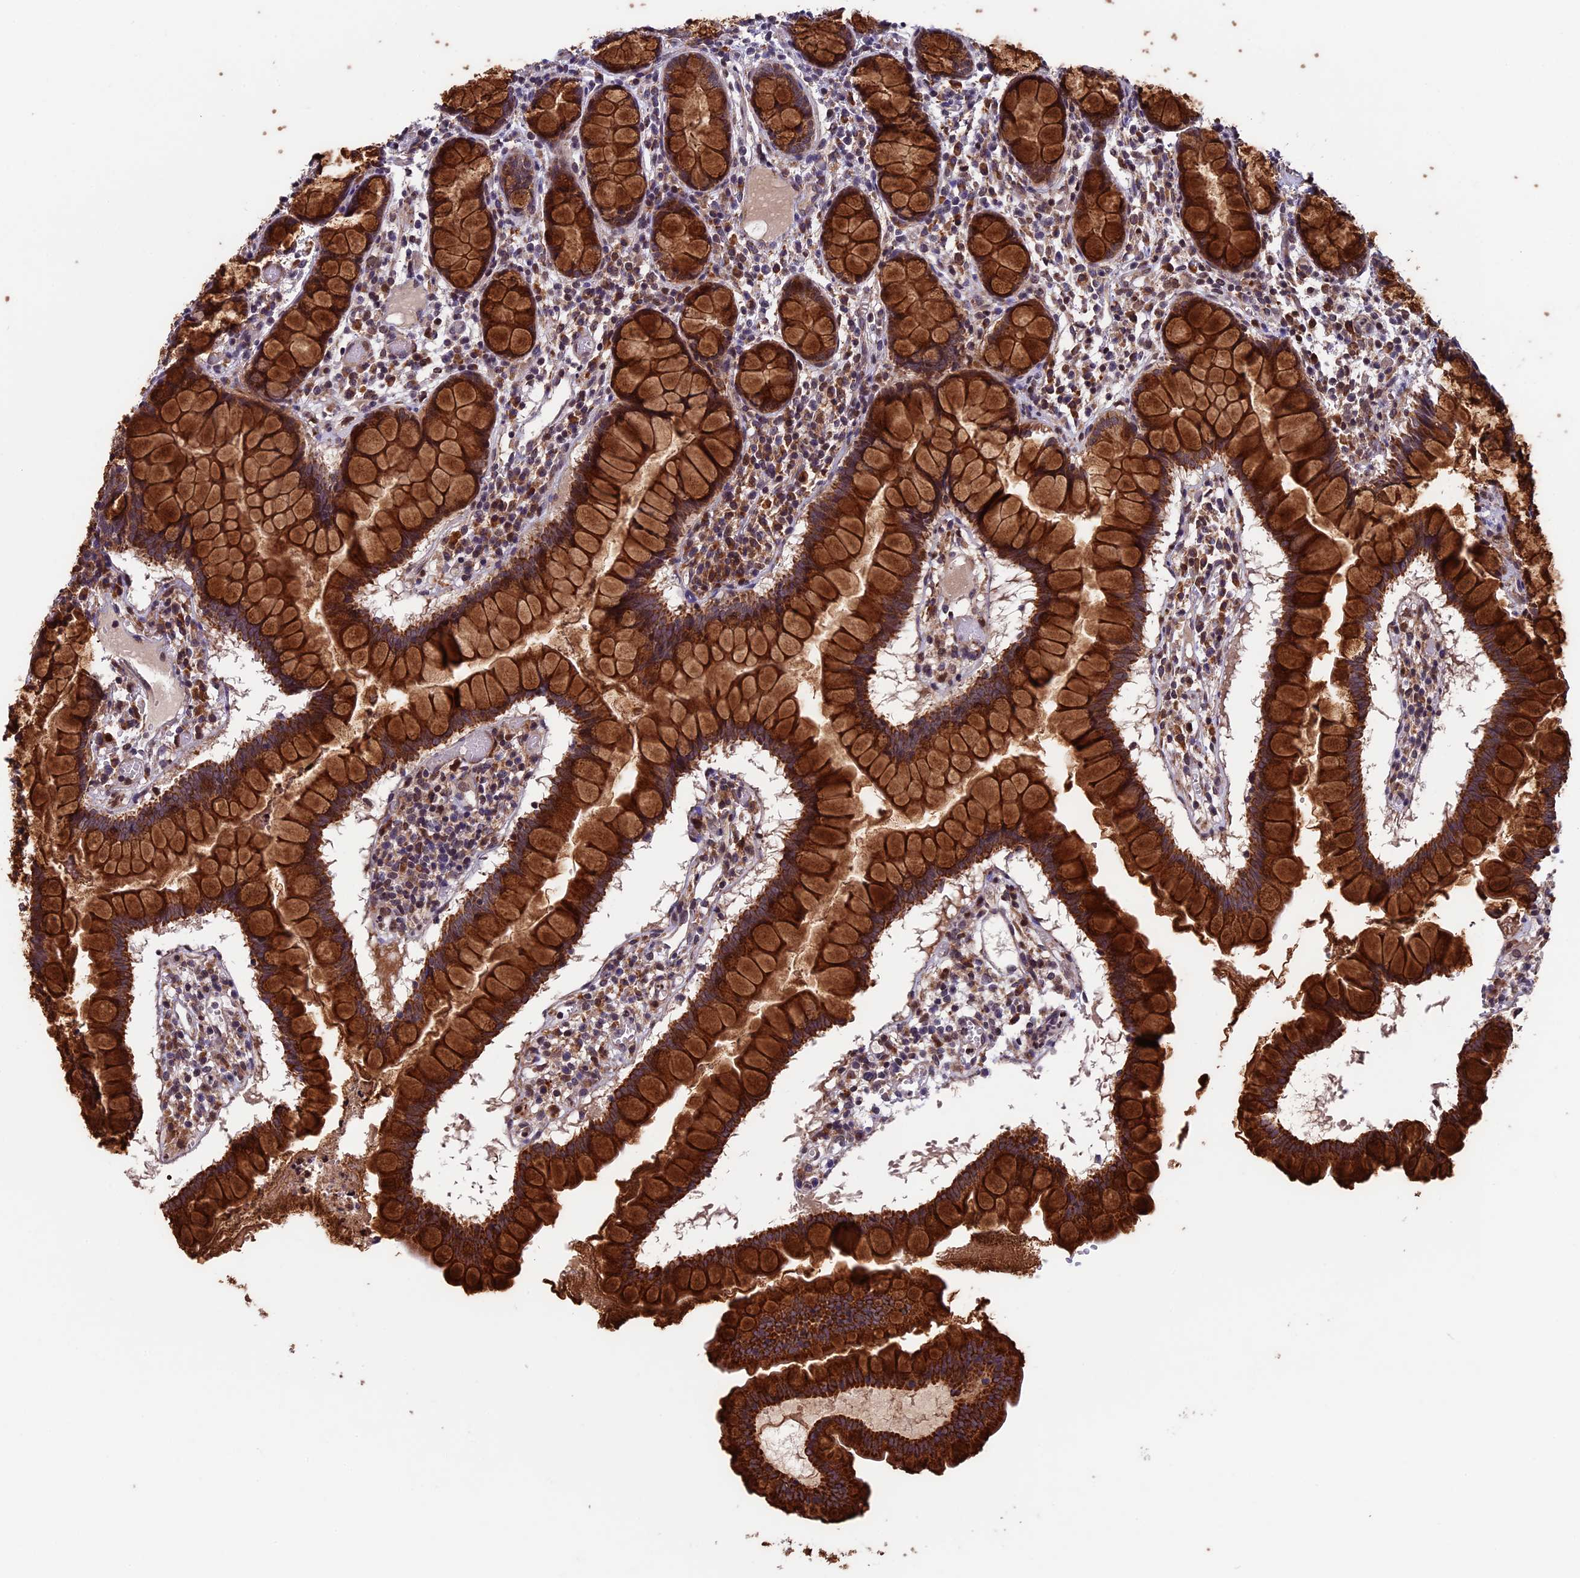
{"staining": {"intensity": "moderate", "quantity": ">75%", "location": "cytoplasmic/membranous"}, "tissue": "colon", "cell_type": "Endothelial cells", "image_type": "normal", "snomed": [{"axis": "morphology", "description": "Normal tissue, NOS"}, {"axis": "morphology", "description": "Adenocarcinoma, NOS"}, {"axis": "topography", "description": "Colon"}], "caption": "A histopathology image of colon stained for a protein demonstrates moderate cytoplasmic/membranous brown staining in endothelial cells.", "gene": "RNF17", "patient": {"sex": "female", "age": 55}}